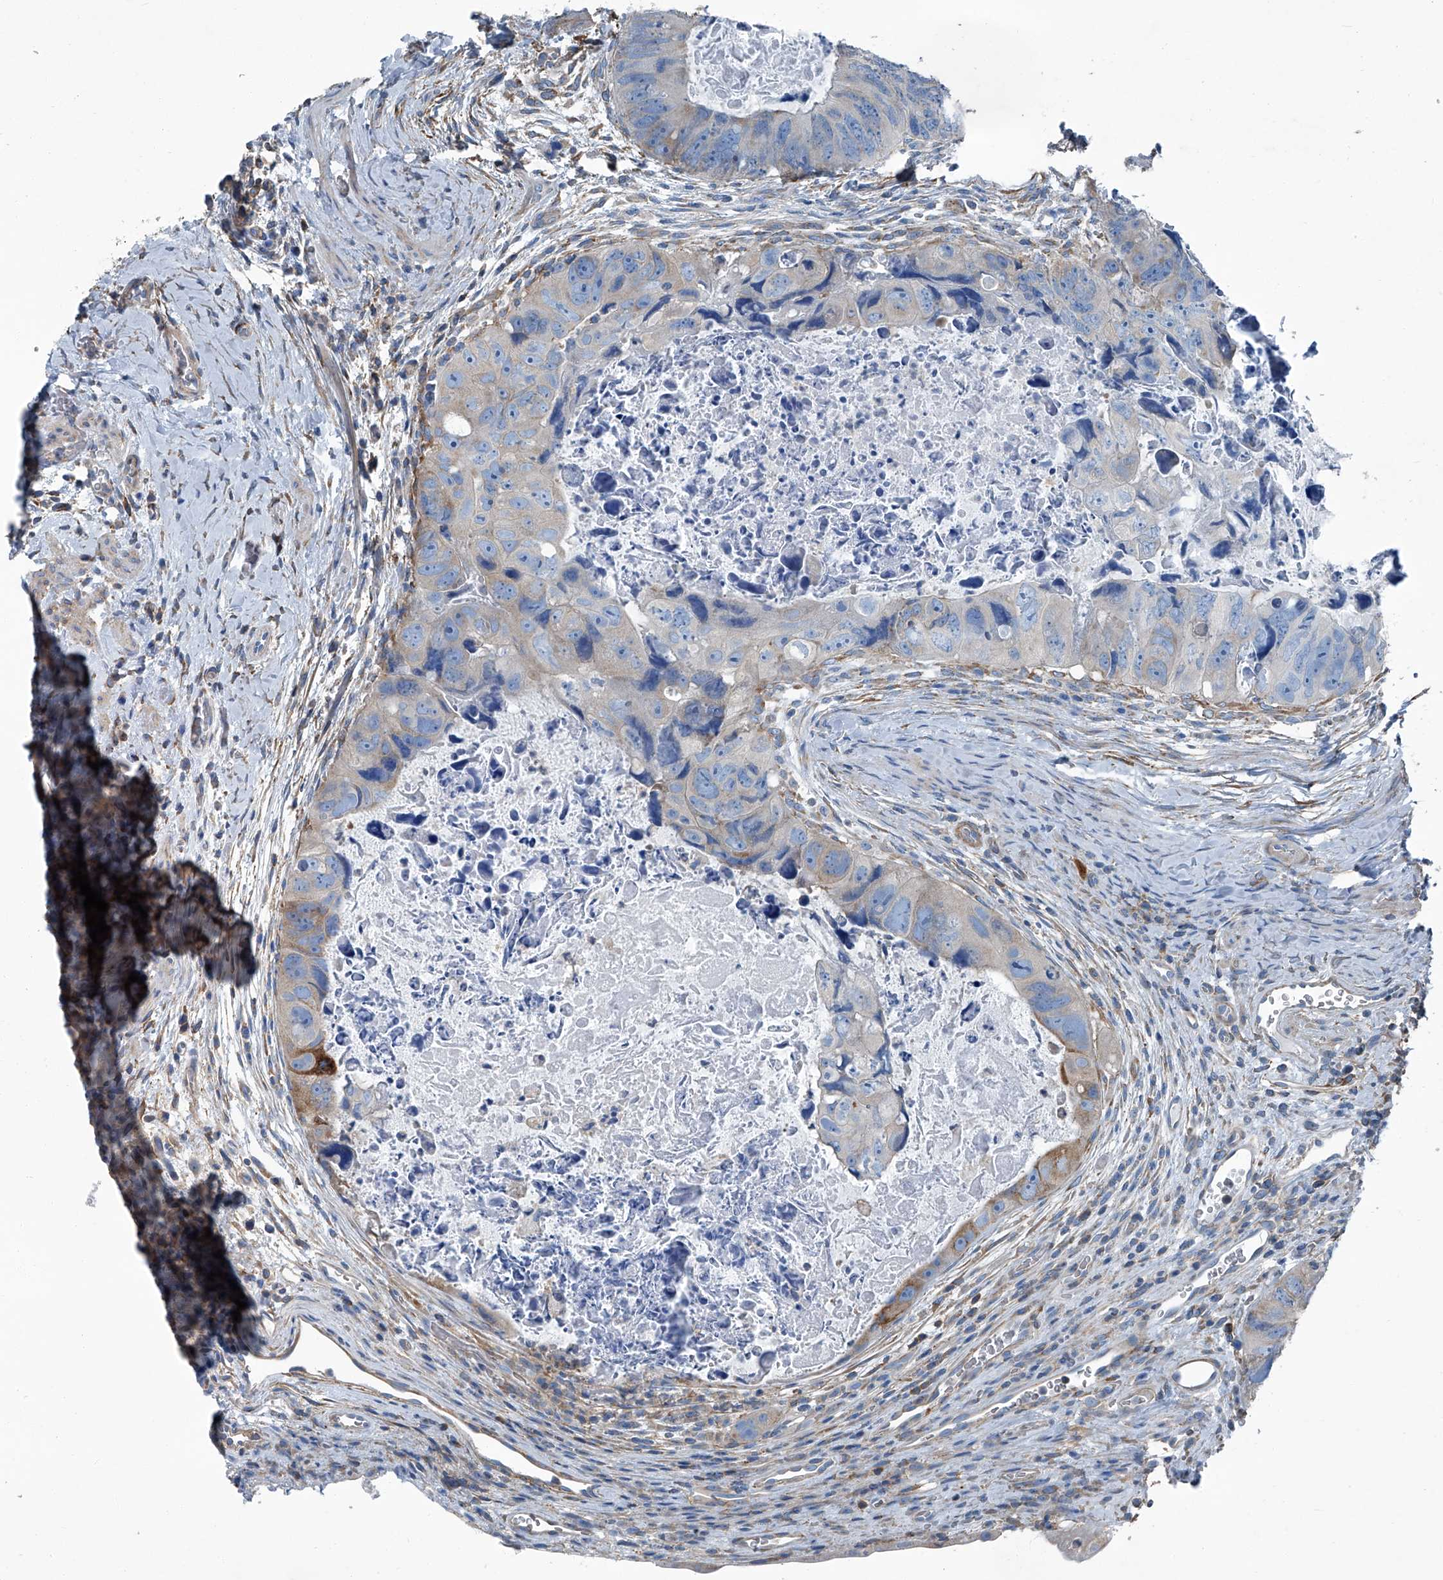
{"staining": {"intensity": "moderate", "quantity": "<25%", "location": "cytoplasmic/membranous"}, "tissue": "colorectal cancer", "cell_type": "Tumor cells", "image_type": "cancer", "snomed": [{"axis": "morphology", "description": "Adenocarcinoma, NOS"}, {"axis": "topography", "description": "Rectum"}], "caption": "Protein staining of adenocarcinoma (colorectal) tissue exhibits moderate cytoplasmic/membranous expression in about <25% of tumor cells.", "gene": "SEPTIN7", "patient": {"sex": "male", "age": 59}}